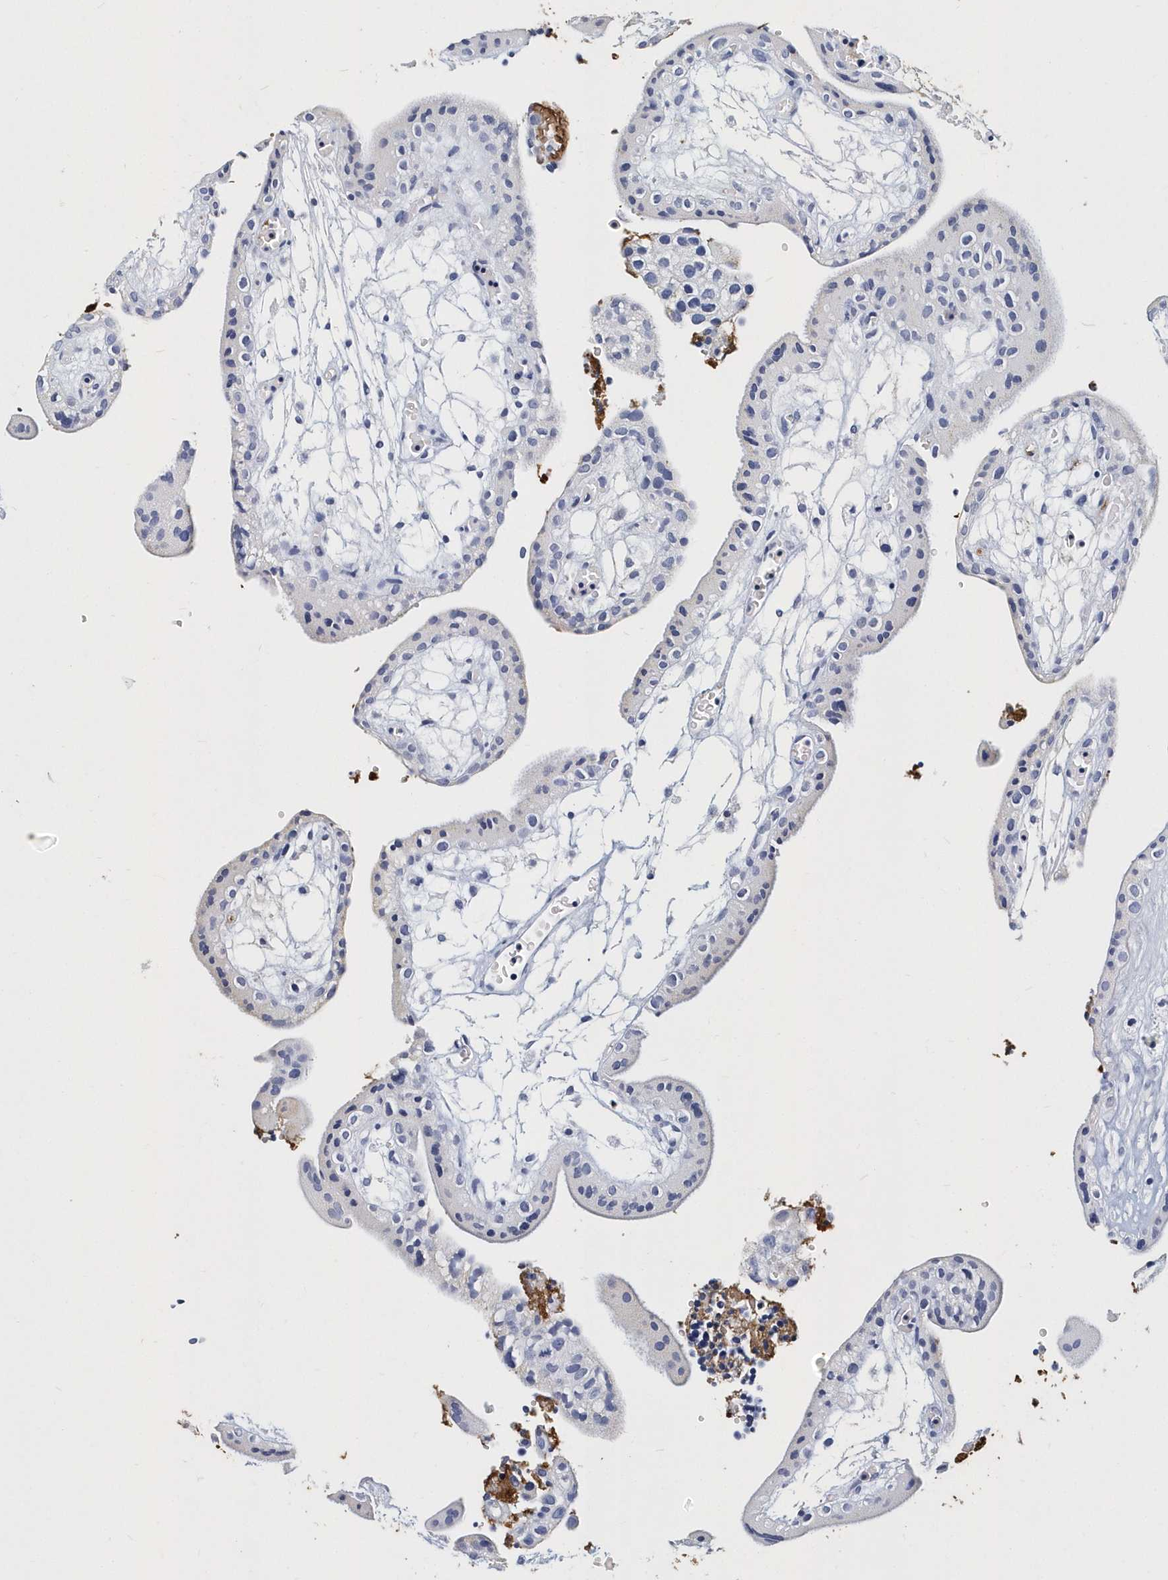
{"staining": {"intensity": "negative", "quantity": "none", "location": "none"}, "tissue": "placenta", "cell_type": "Decidual cells", "image_type": "normal", "snomed": [{"axis": "morphology", "description": "Normal tissue, NOS"}, {"axis": "topography", "description": "Placenta"}], "caption": "Immunohistochemistry of normal human placenta exhibits no positivity in decidual cells. (DAB (3,3'-diaminobenzidine) immunohistochemistry with hematoxylin counter stain).", "gene": "ITGA2B", "patient": {"sex": "female", "age": 18}}